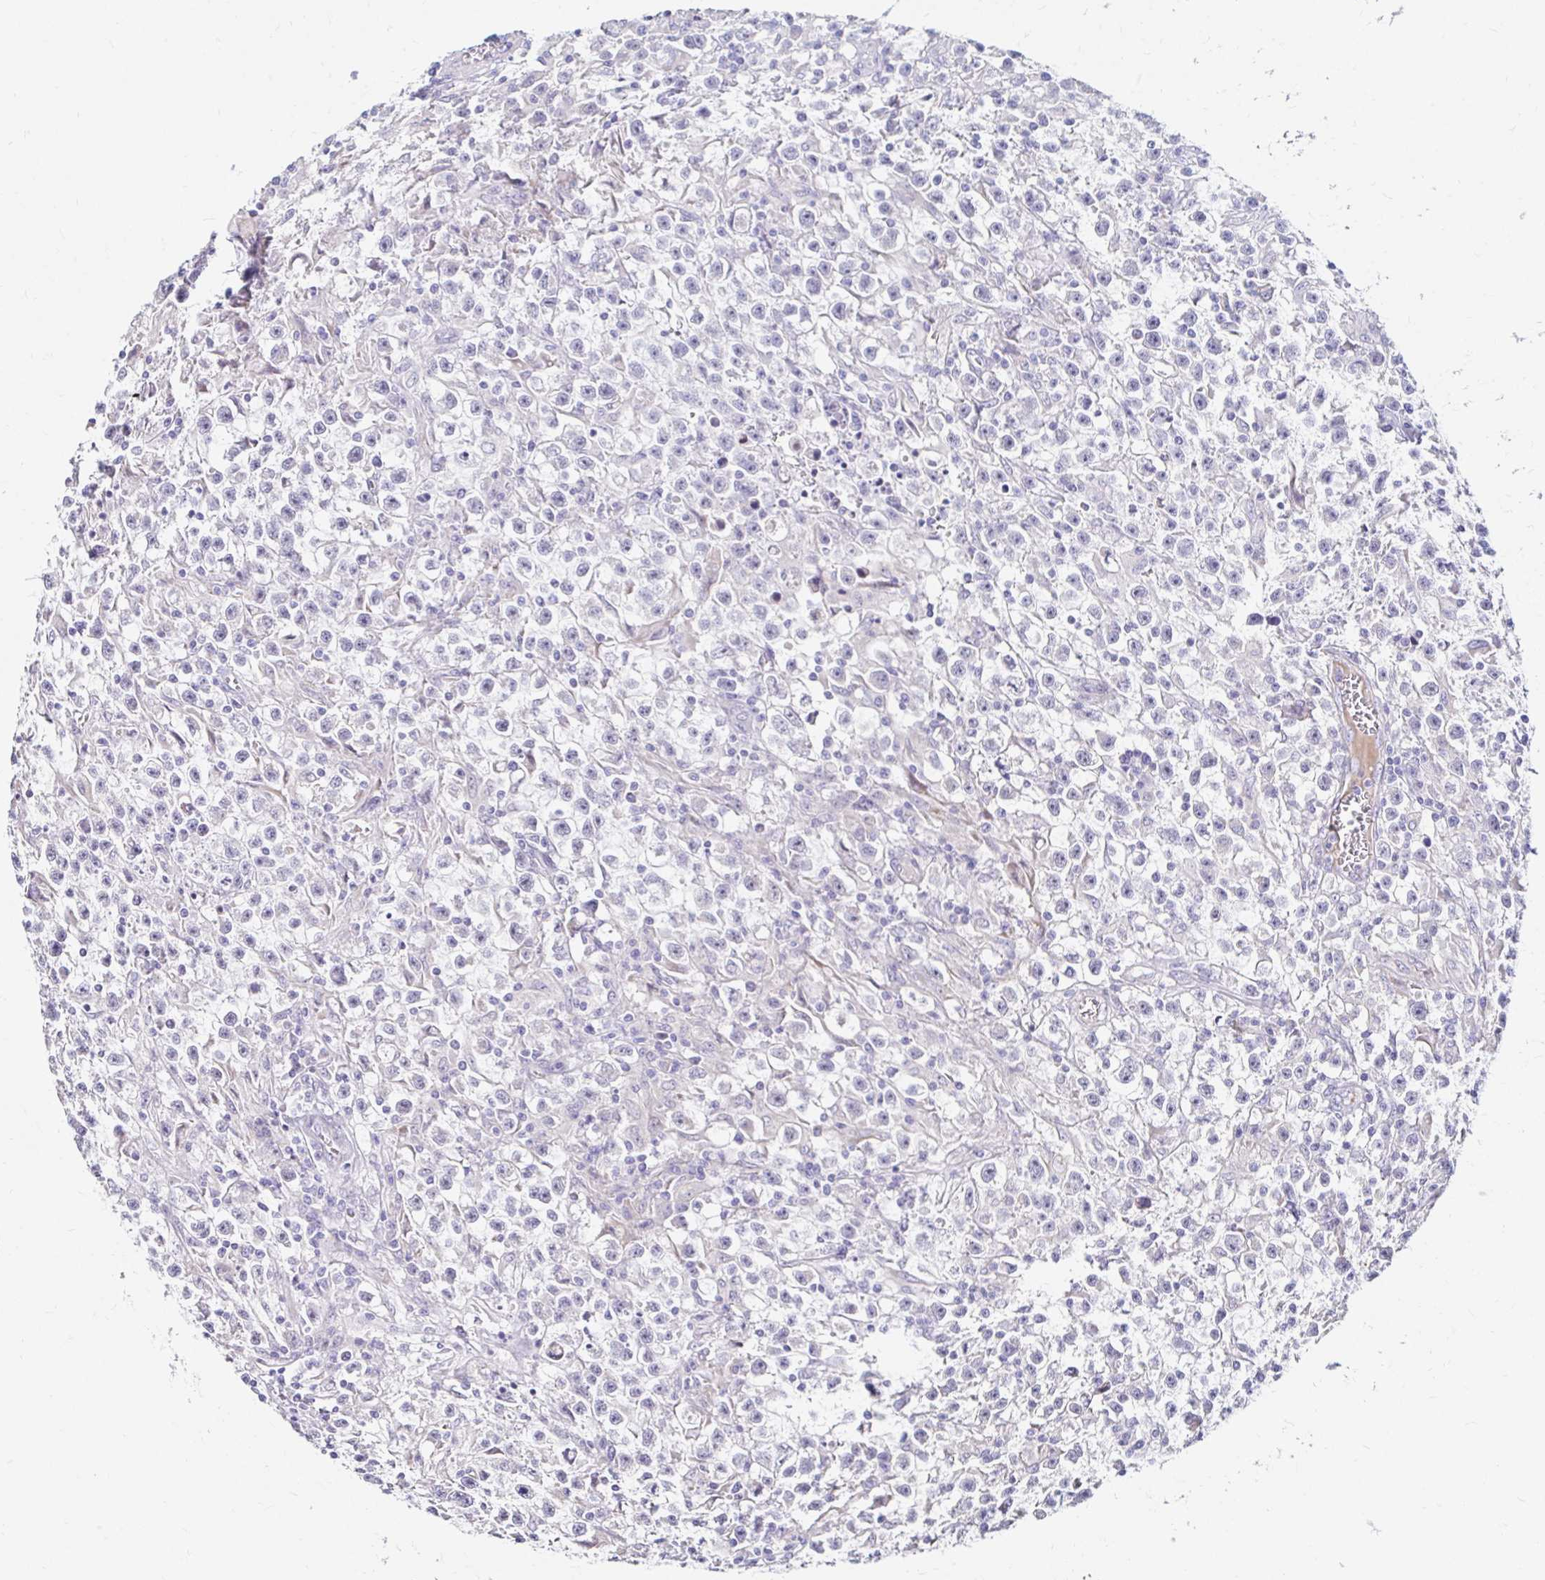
{"staining": {"intensity": "negative", "quantity": "none", "location": "none"}, "tissue": "testis cancer", "cell_type": "Tumor cells", "image_type": "cancer", "snomed": [{"axis": "morphology", "description": "Seminoma, NOS"}, {"axis": "topography", "description": "Testis"}], "caption": "IHC micrograph of testis cancer (seminoma) stained for a protein (brown), which demonstrates no expression in tumor cells. (DAB immunohistochemistry (IHC) visualized using brightfield microscopy, high magnification).", "gene": "GUCY1A1", "patient": {"sex": "male", "age": 31}}